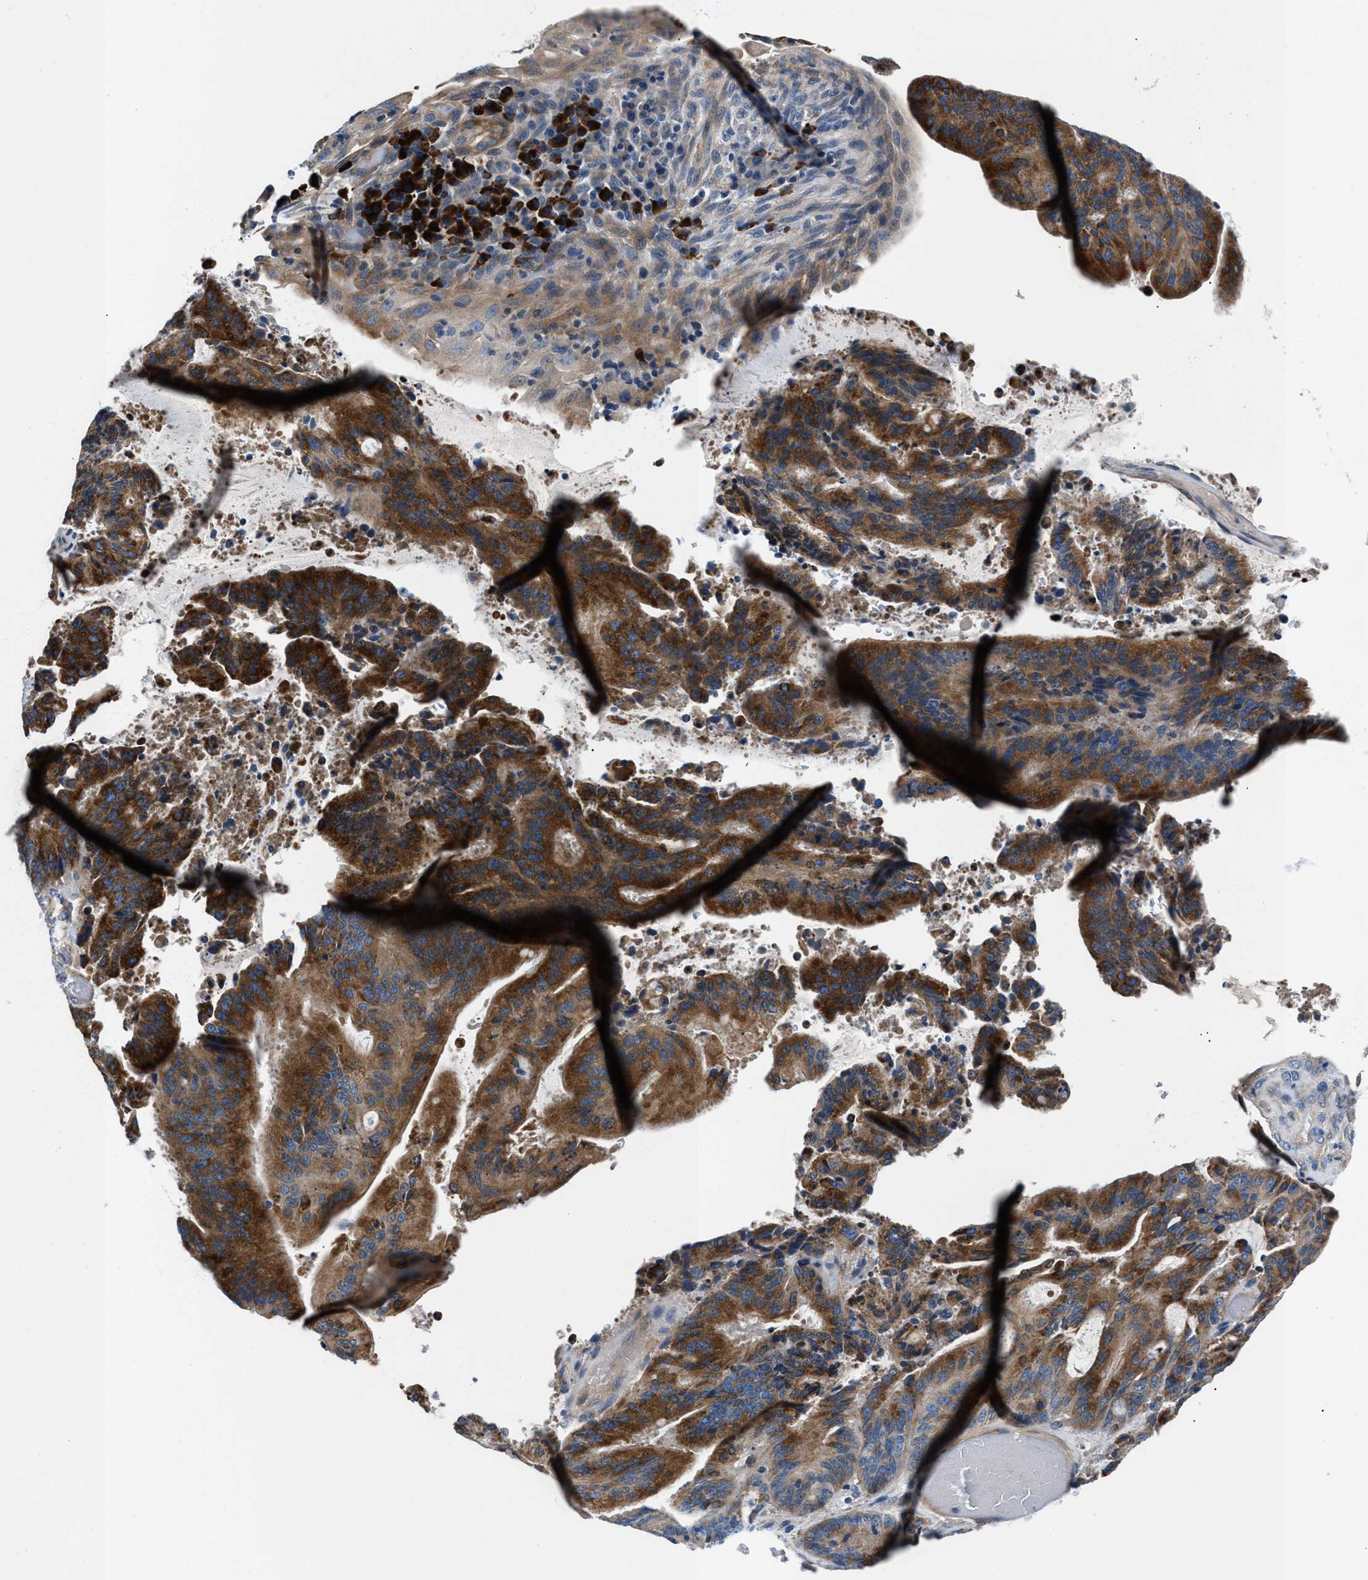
{"staining": {"intensity": "strong", "quantity": "25%-75%", "location": "cytoplasmic/membranous"}, "tissue": "liver cancer", "cell_type": "Tumor cells", "image_type": "cancer", "snomed": [{"axis": "morphology", "description": "Normal tissue, NOS"}, {"axis": "morphology", "description": "Cholangiocarcinoma"}, {"axis": "topography", "description": "Liver"}, {"axis": "topography", "description": "Peripheral nerve tissue"}], "caption": "Strong cytoplasmic/membranous positivity for a protein is appreciated in about 25%-75% of tumor cells of liver cancer using immunohistochemistry (IHC).", "gene": "CDRT4", "patient": {"sex": "female", "age": 73}}